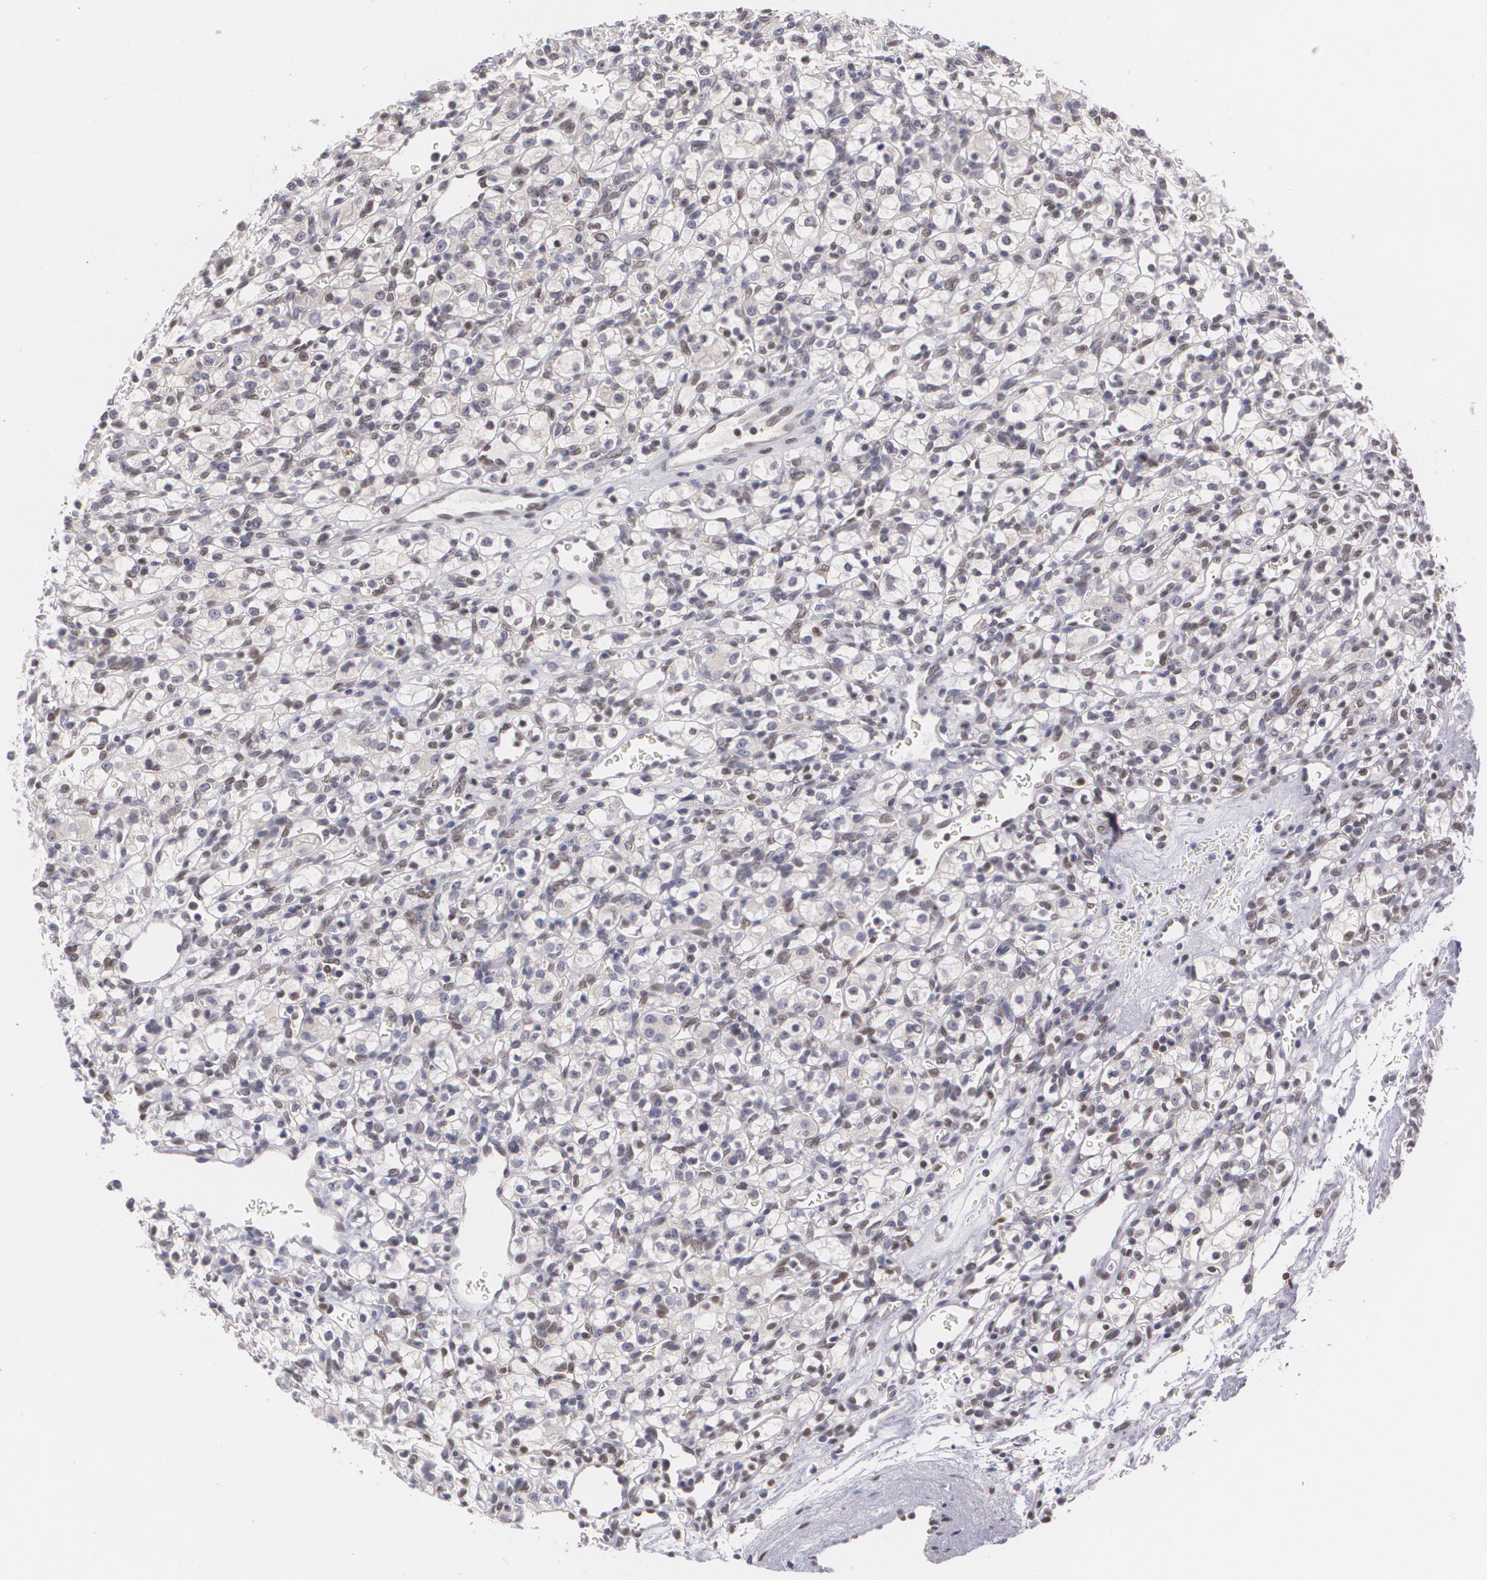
{"staining": {"intensity": "negative", "quantity": "none", "location": "none"}, "tissue": "renal cancer", "cell_type": "Tumor cells", "image_type": "cancer", "snomed": [{"axis": "morphology", "description": "Adenocarcinoma, NOS"}, {"axis": "topography", "description": "Kidney"}], "caption": "Tumor cells are negative for brown protein staining in adenocarcinoma (renal).", "gene": "ZBTB16", "patient": {"sex": "female", "age": 62}}